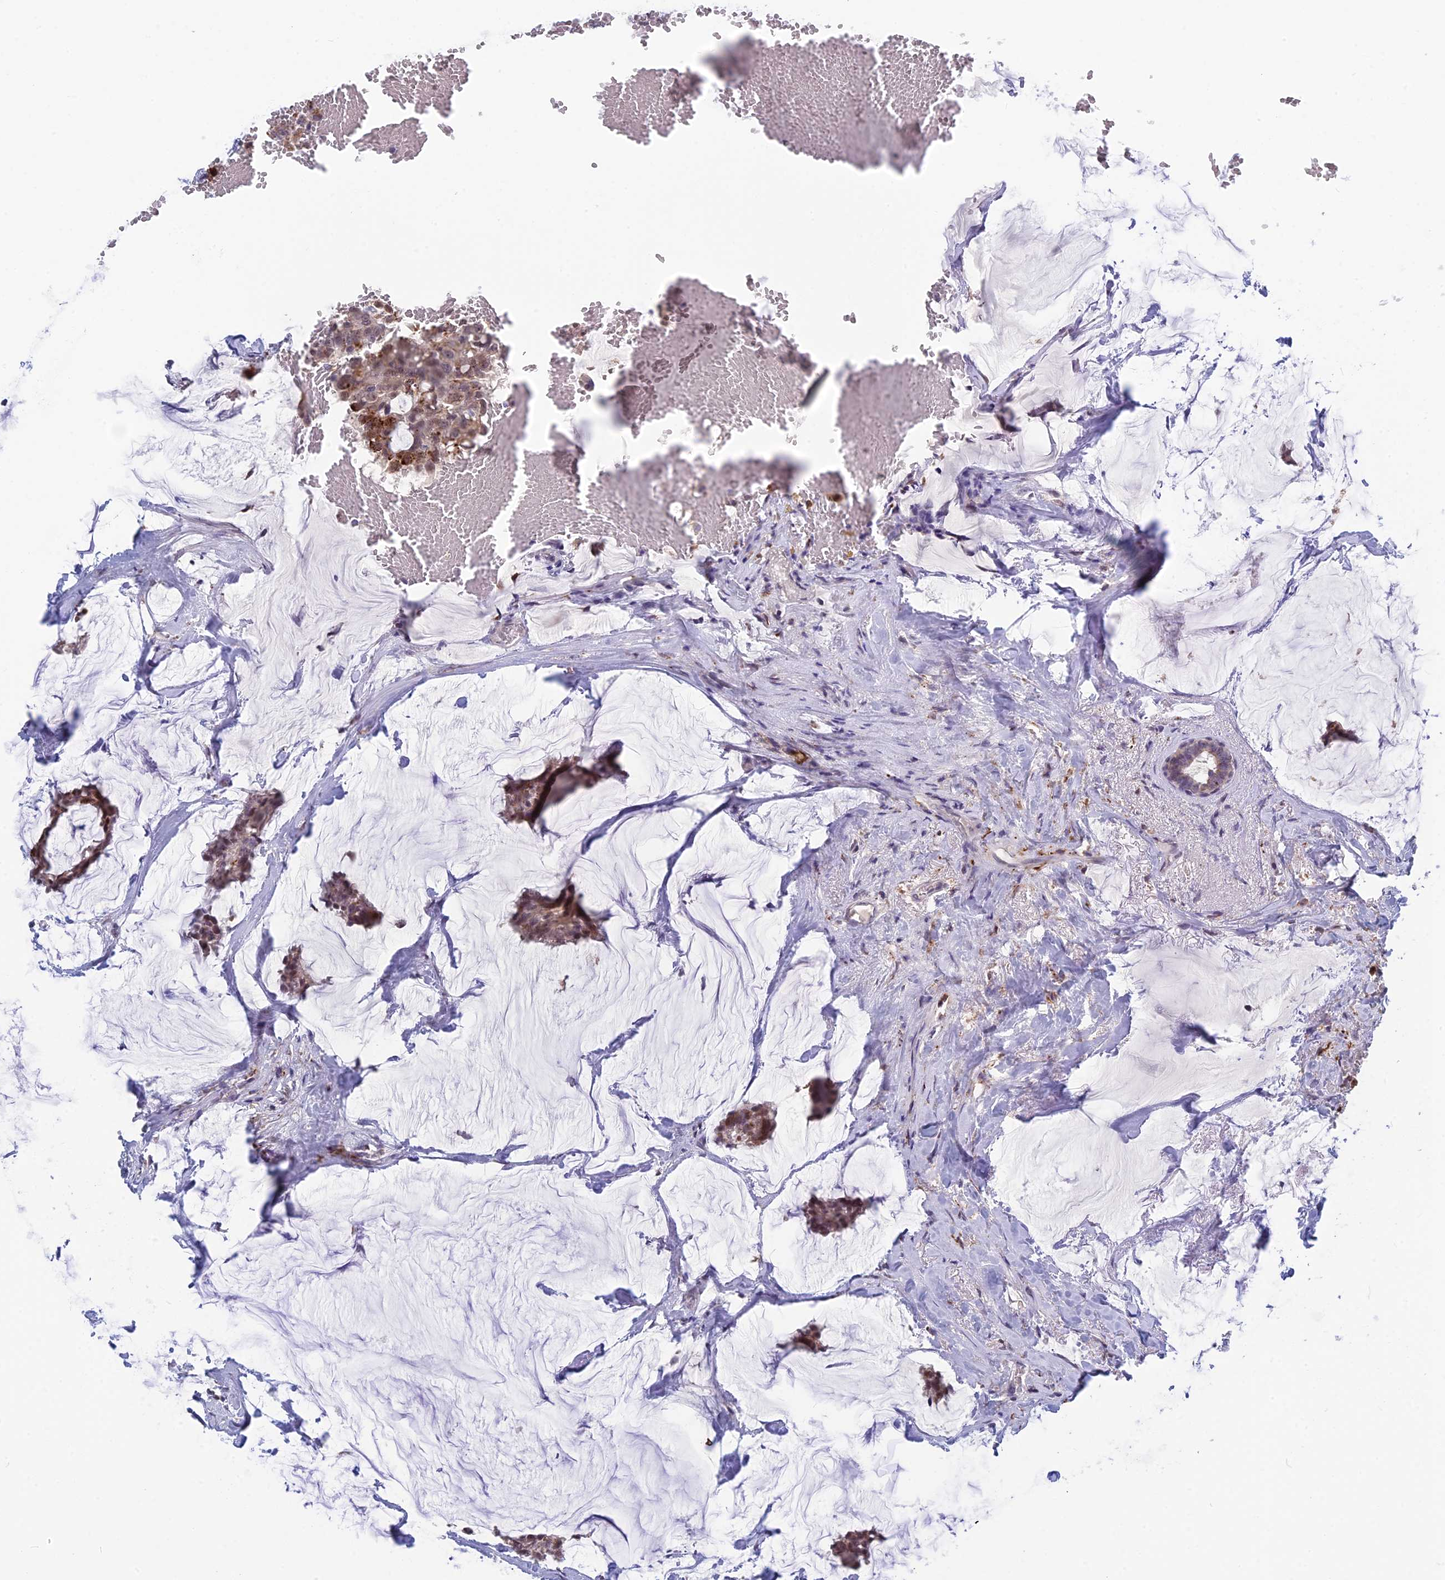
{"staining": {"intensity": "moderate", "quantity": "25%-75%", "location": "cytoplasmic/membranous,nuclear"}, "tissue": "breast cancer", "cell_type": "Tumor cells", "image_type": "cancer", "snomed": [{"axis": "morphology", "description": "Duct carcinoma"}, {"axis": "topography", "description": "Breast"}], "caption": "Immunohistochemical staining of breast cancer exhibits medium levels of moderate cytoplasmic/membranous and nuclear expression in about 25%-75% of tumor cells.", "gene": "MT-CO3", "patient": {"sex": "female", "age": 93}}